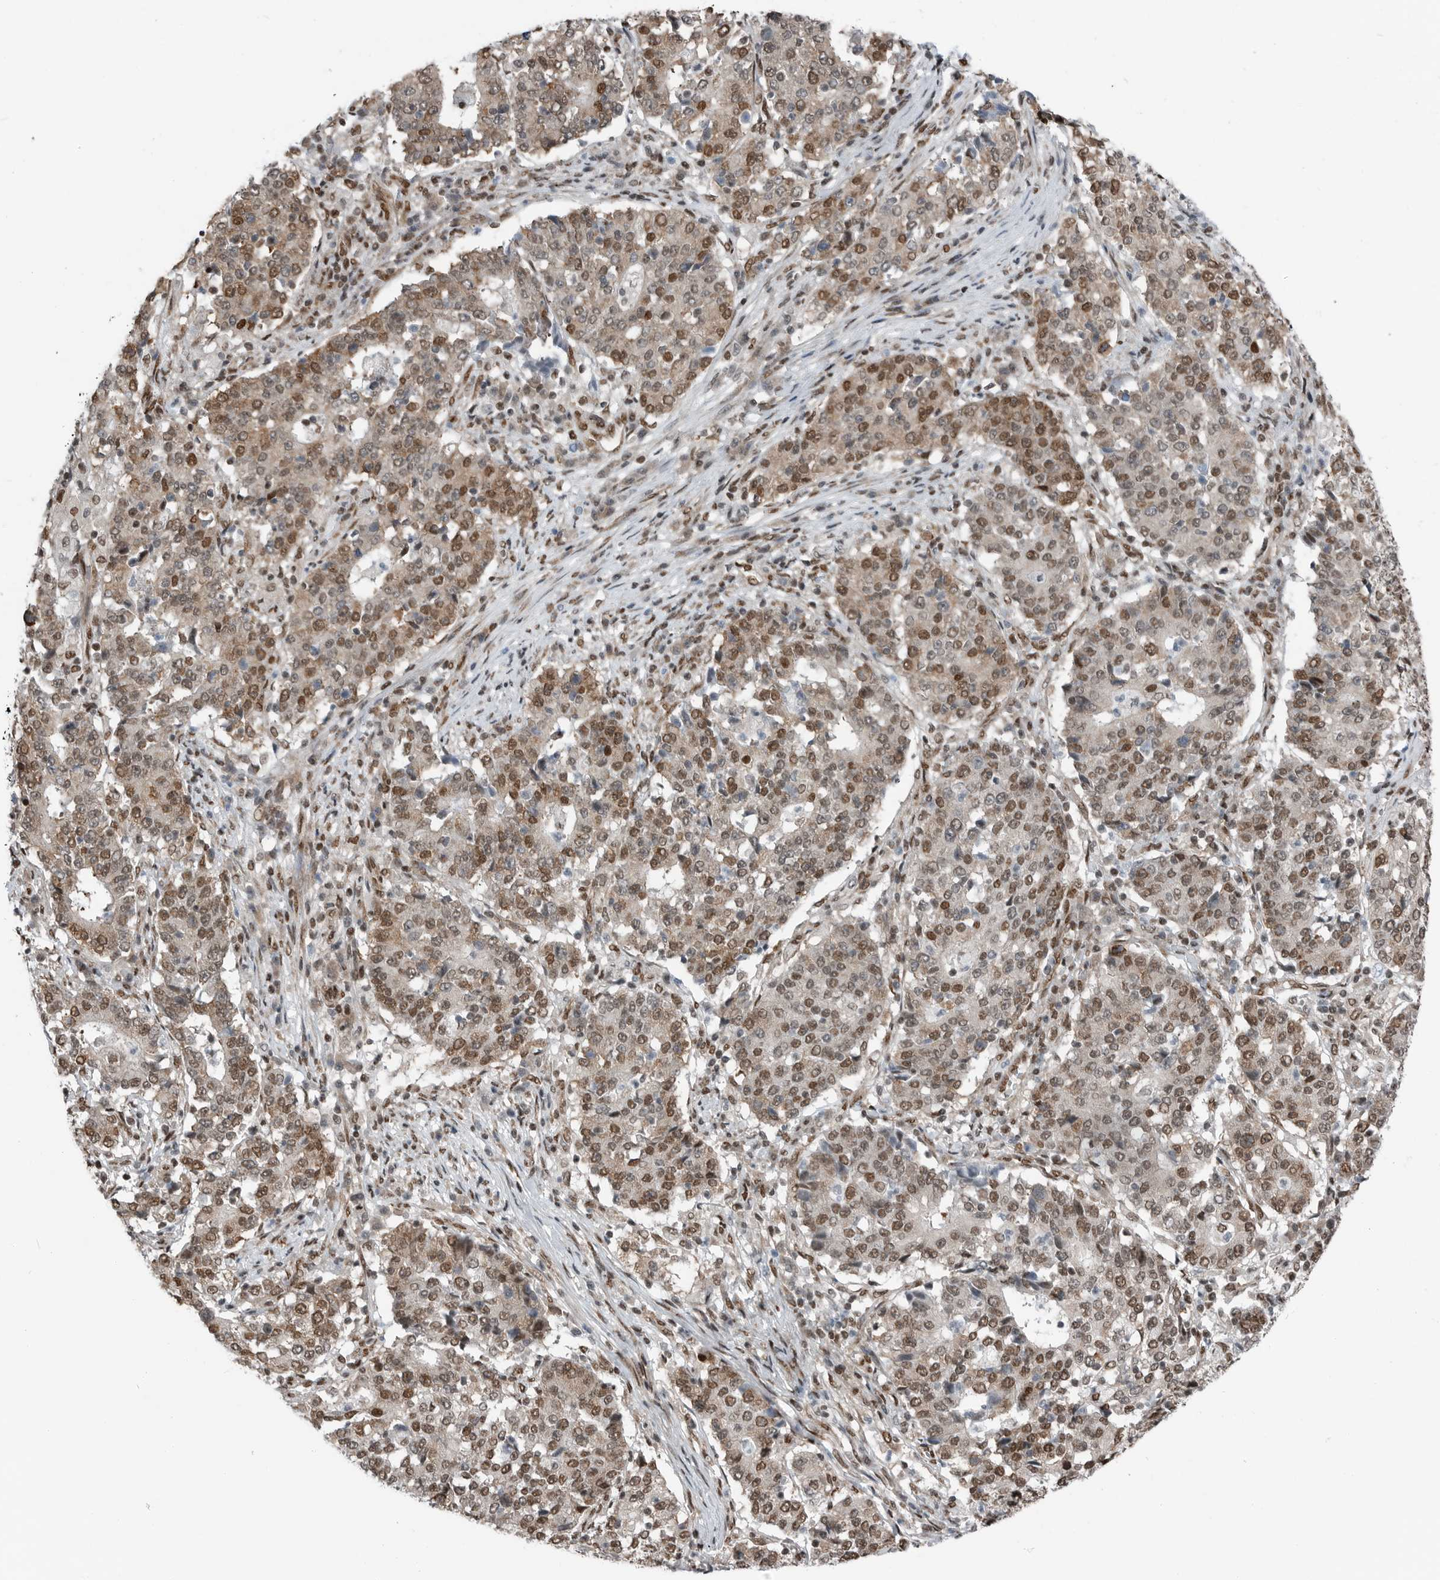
{"staining": {"intensity": "moderate", "quantity": ">75%", "location": "cytoplasmic/membranous,nuclear"}, "tissue": "stomach cancer", "cell_type": "Tumor cells", "image_type": "cancer", "snomed": [{"axis": "morphology", "description": "Adenocarcinoma, NOS"}, {"axis": "topography", "description": "Stomach"}], "caption": "Immunohistochemistry (IHC) image of neoplastic tissue: stomach cancer (adenocarcinoma) stained using immunohistochemistry demonstrates medium levels of moderate protein expression localized specifically in the cytoplasmic/membranous and nuclear of tumor cells, appearing as a cytoplasmic/membranous and nuclear brown color.", "gene": "BLZF1", "patient": {"sex": "male", "age": 59}}